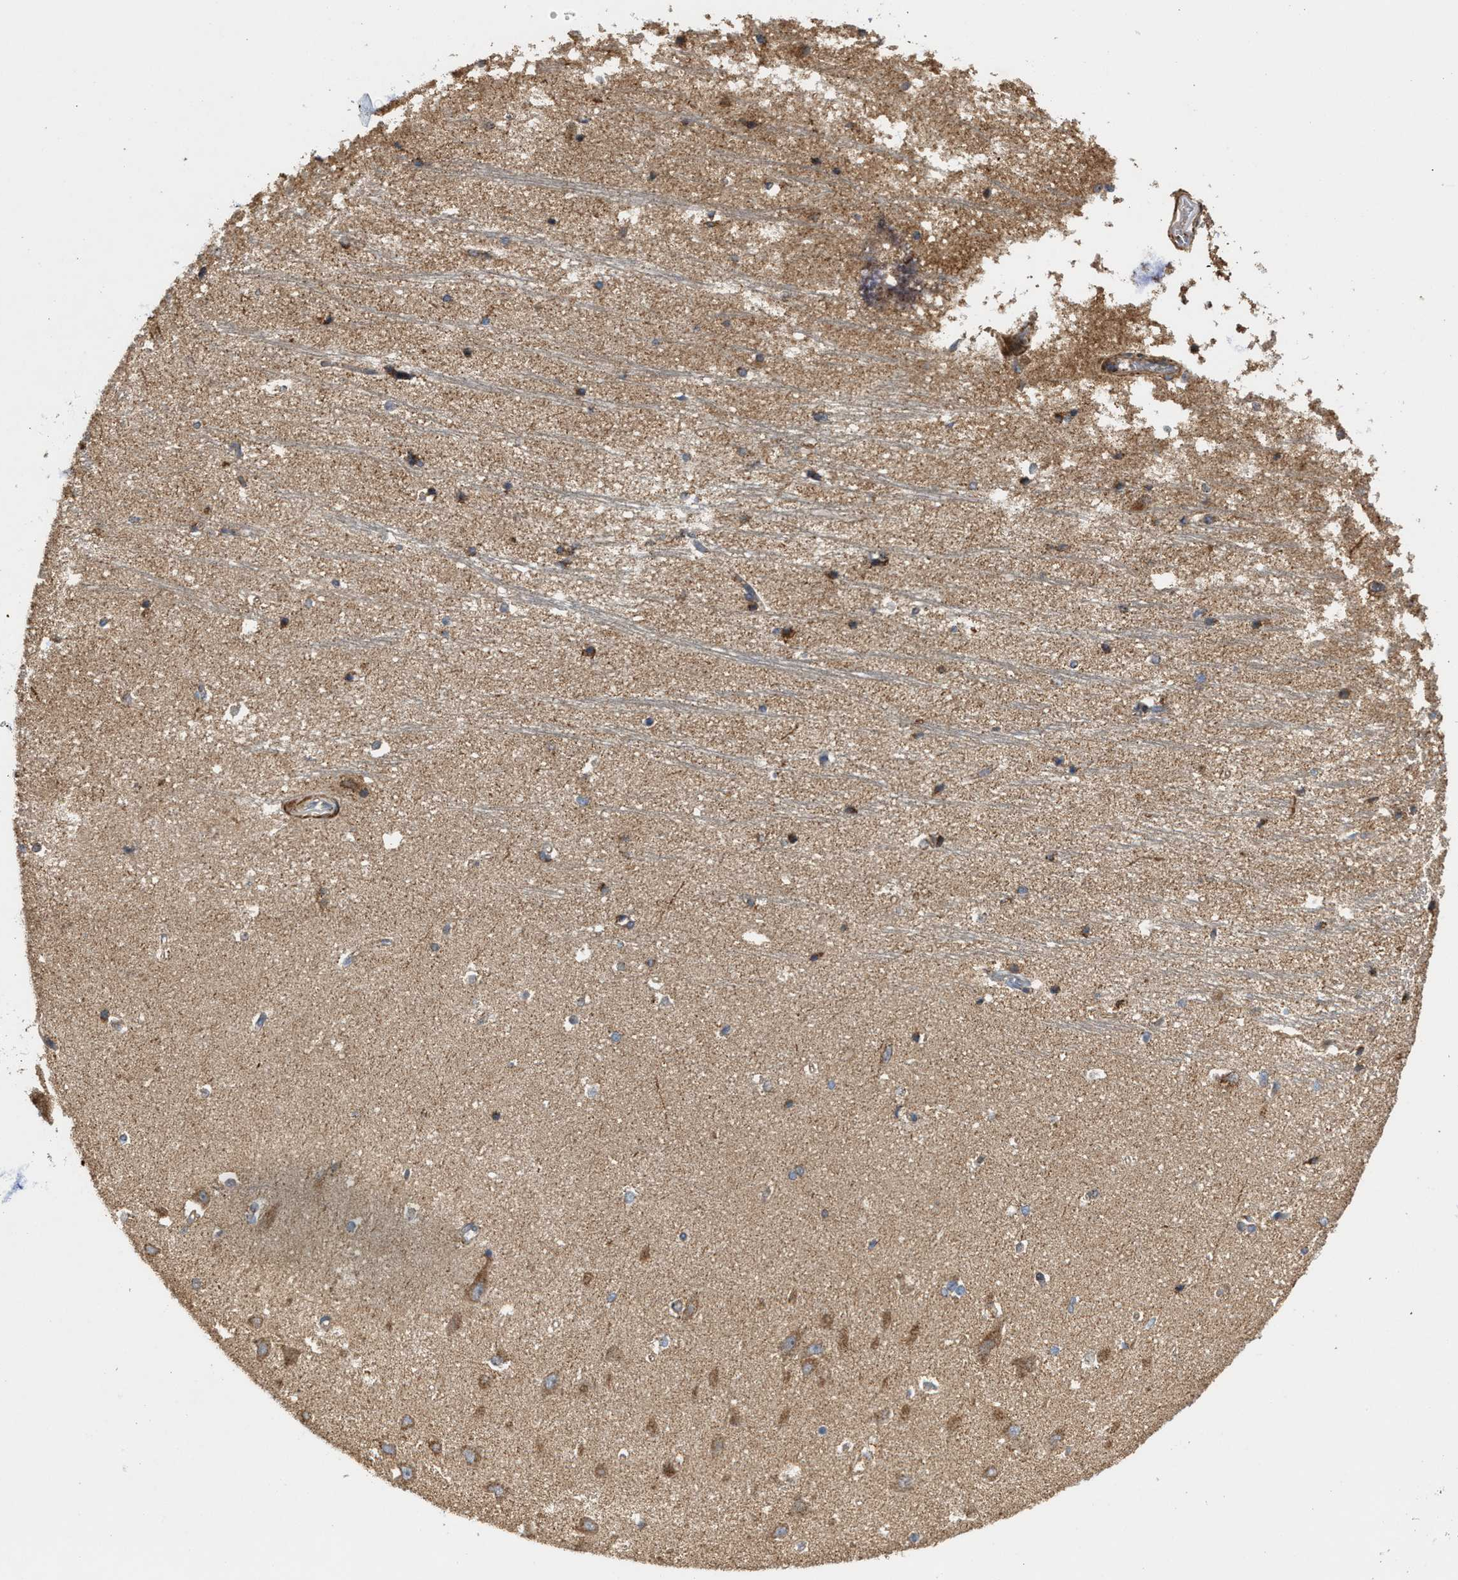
{"staining": {"intensity": "moderate", "quantity": ">75%", "location": "cytoplasmic/membranous"}, "tissue": "hippocampus", "cell_type": "Glial cells", "image_type": "normal", "snomed": [{"axis": "morphology", "description": "Normal tissue, NOS"}, {"axis": "topography", "description": "Hippocampus"}], "caption": "Glial cells demonstrate medium levels of moderate cytoplasmic/membranous positivity in approximately >75% of cells in unremarkable human hippocampus.", "gene": "TACO1", "patient": {"sex": "male", "age": 45}}